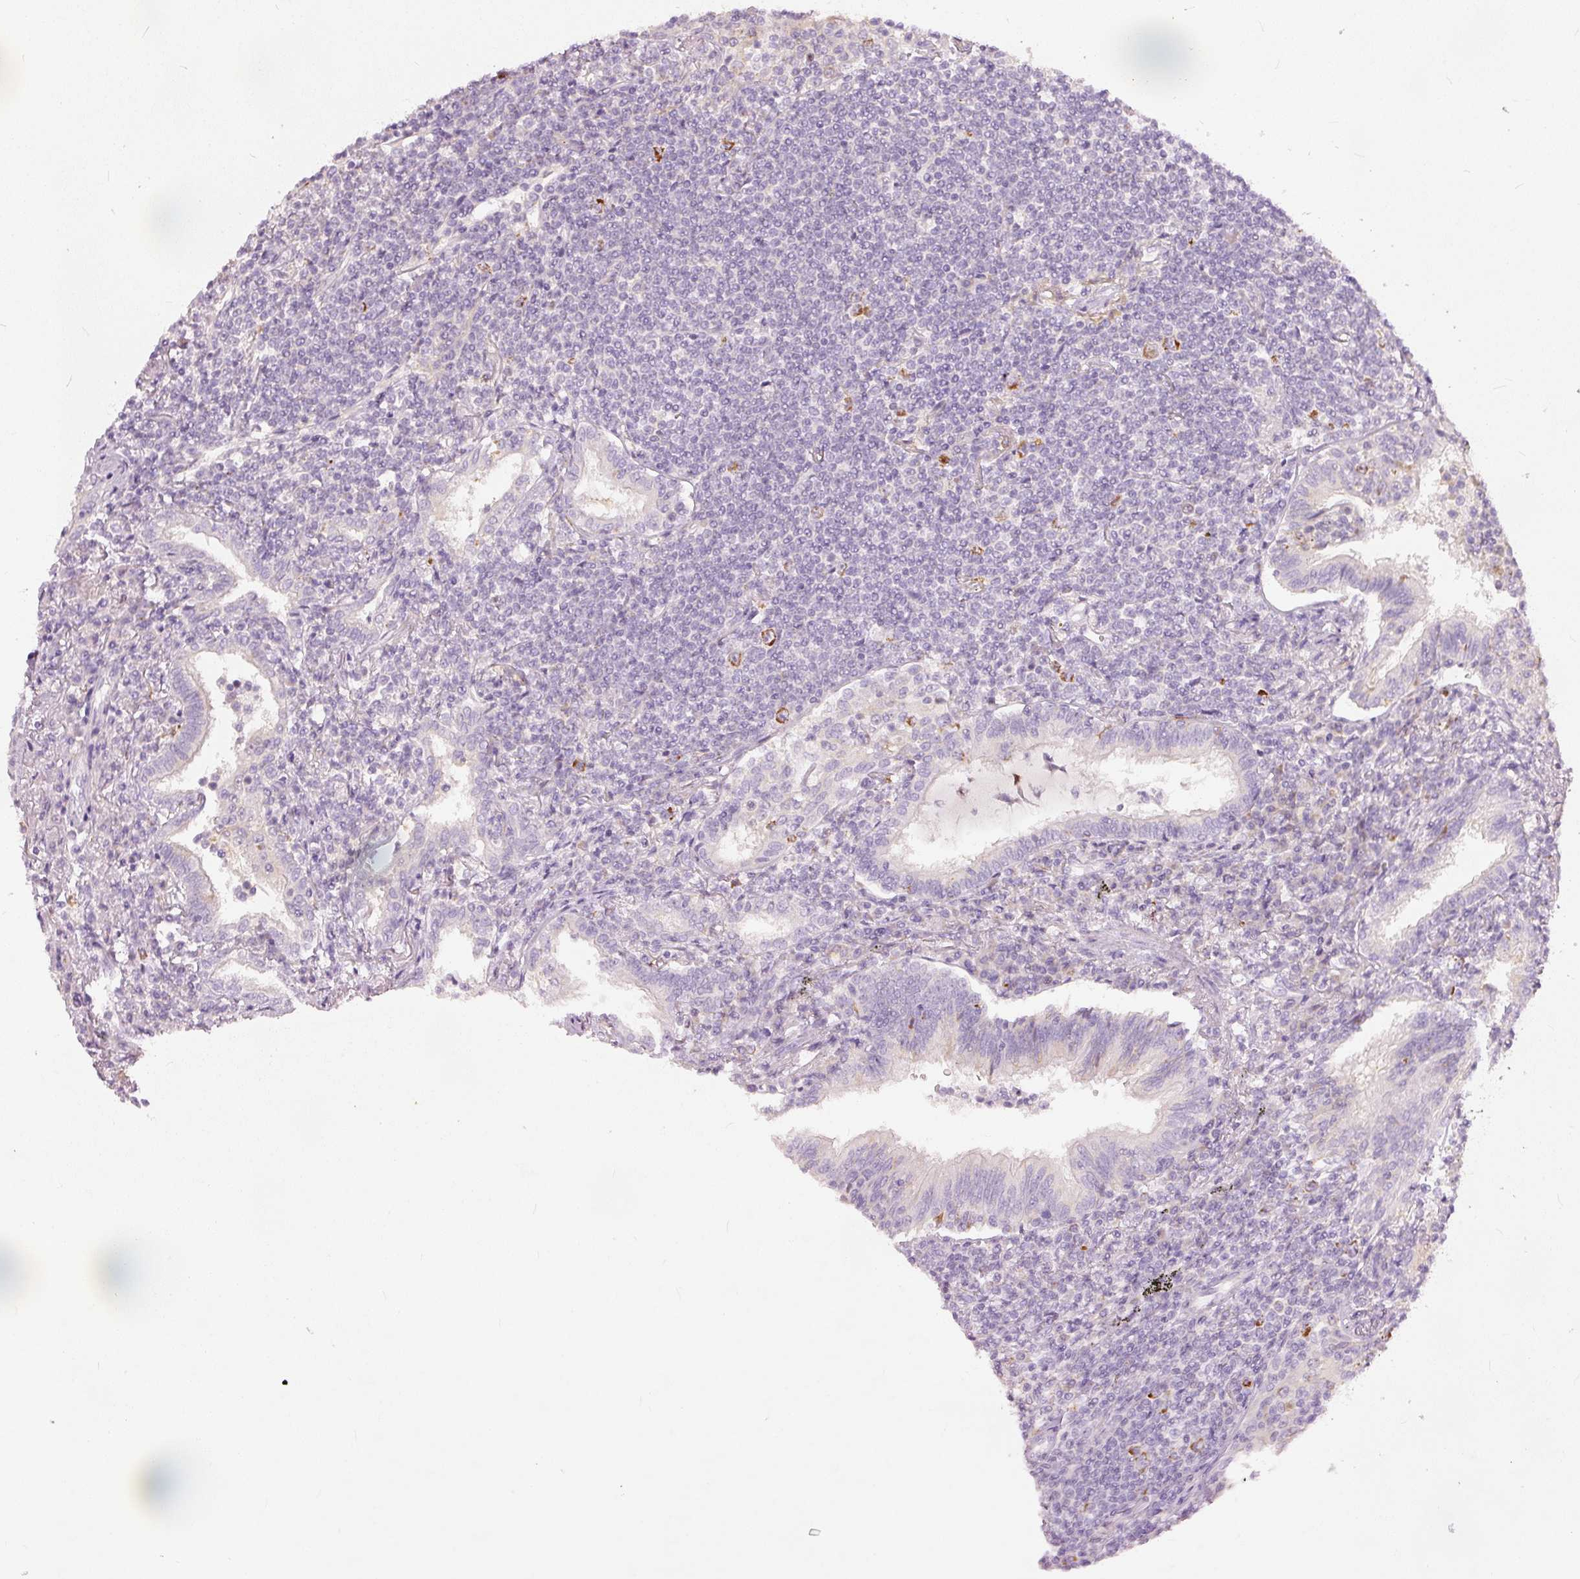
{"staining": {"intensity": "negative", "quantity": "none", "location": "none"}, "tissue": "lymphoma", "cell_type": "Tumor cells", "image_type": "cancer", "snomed": [{"axis": "morphology", "description": "Malignant lymphoma, non-Hodgkin's type, Low grade"}, {"axis": "topography", "description": "Lung"}], "caption": "Protein analysis of malignant lymphoma, non-Hodgkin's type (low-grade) demonstrates no significant expression in tumor cells.", "gene": "MTHFD2", "patient": {"sex": "female", "age": 71}}